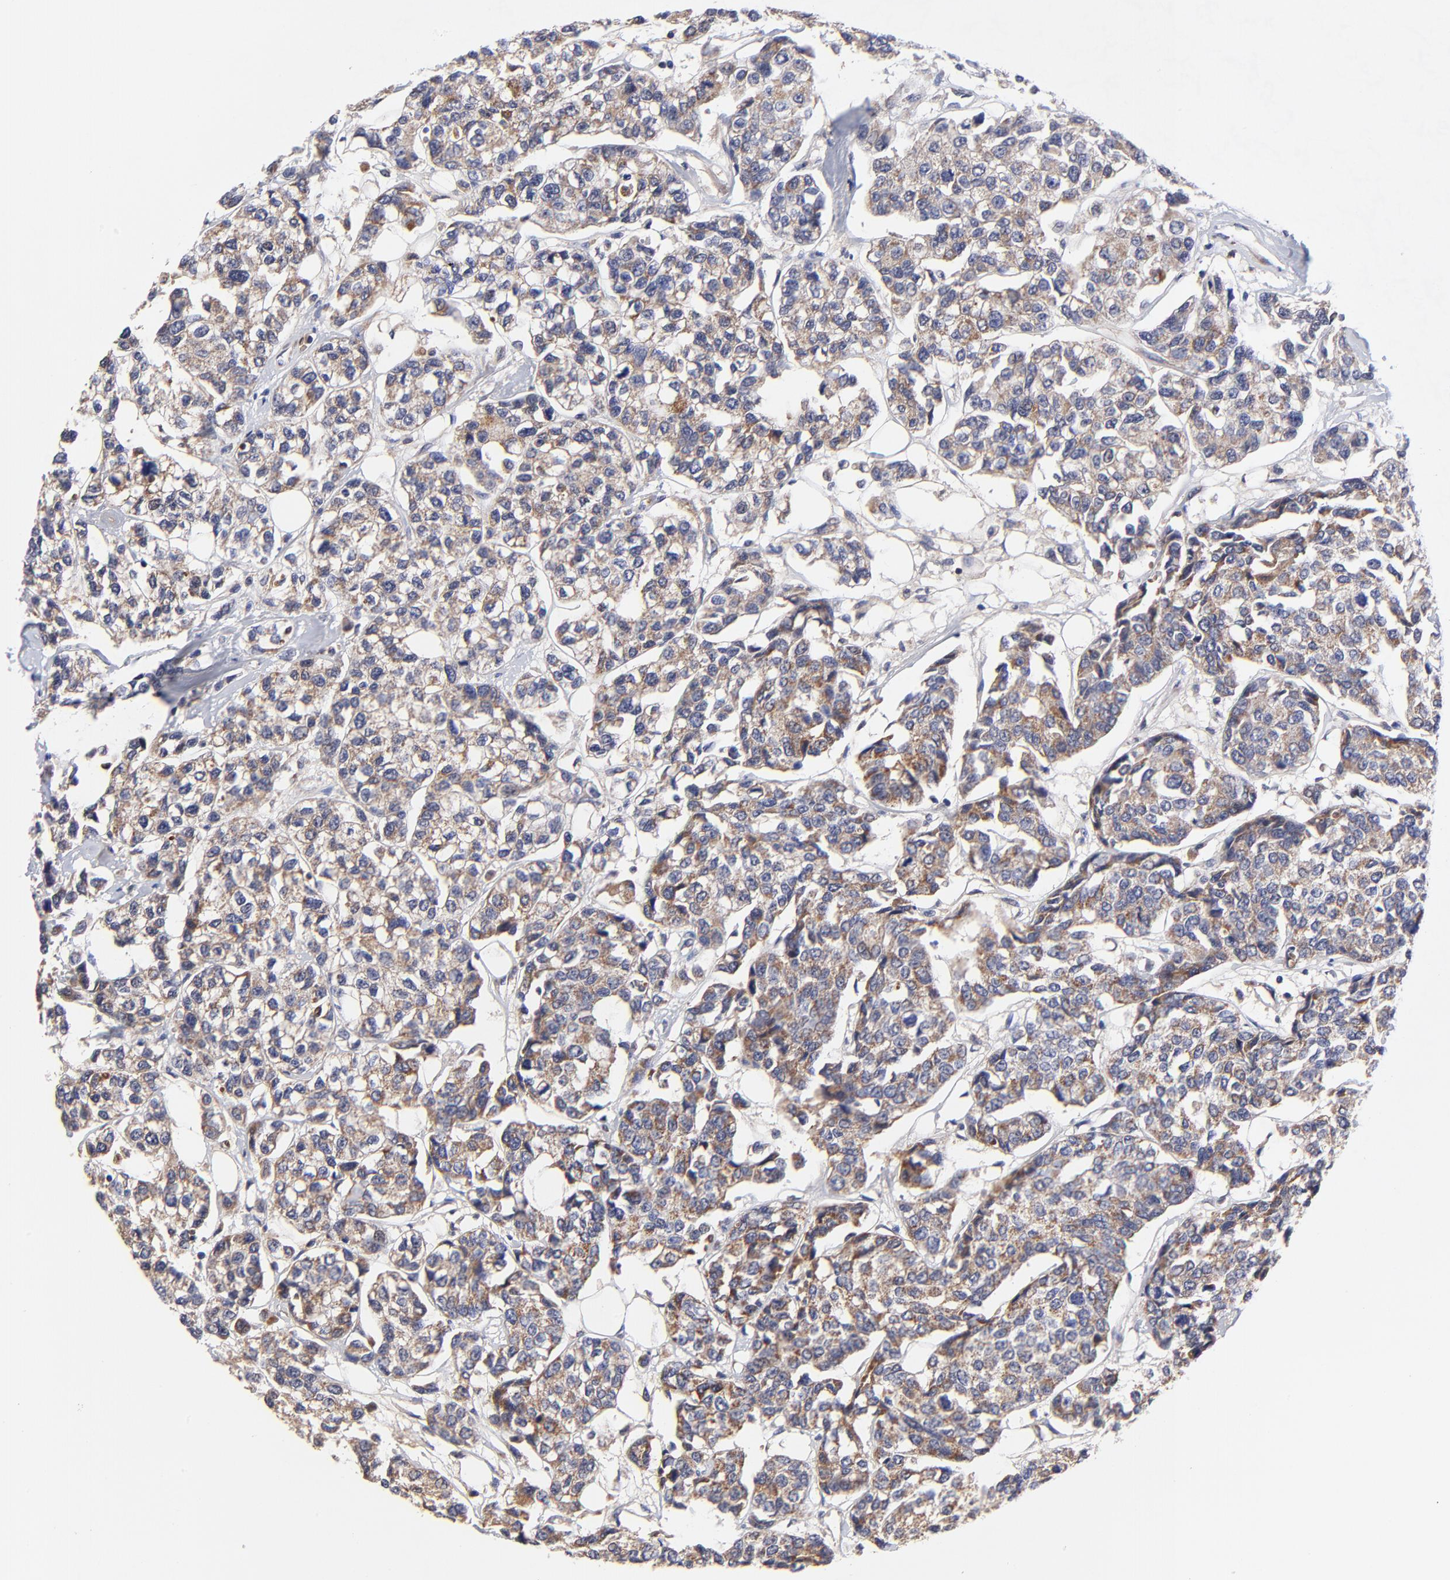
{"staining": {"intensity": "moderate", "quantity": ">75%", "location": "cytoplasmic/membranous"}, "tissue": "breast cancer", "cell_type": "Tumor cells", "image_type": "cancer", "snomed": [{"axis": "morphology", "description": "Duct carcinoma"}, {"axis": "topography", "description": "Breast"}], "caption": "A histopathology image of human breast cancer (intraductal carcinoma) stained for a protein exhibits moderate cytoplasmic/membranous brown staining in tumor cells.", "gene": "FBXL12", "patient": {"sex": "female", "age": 51}}